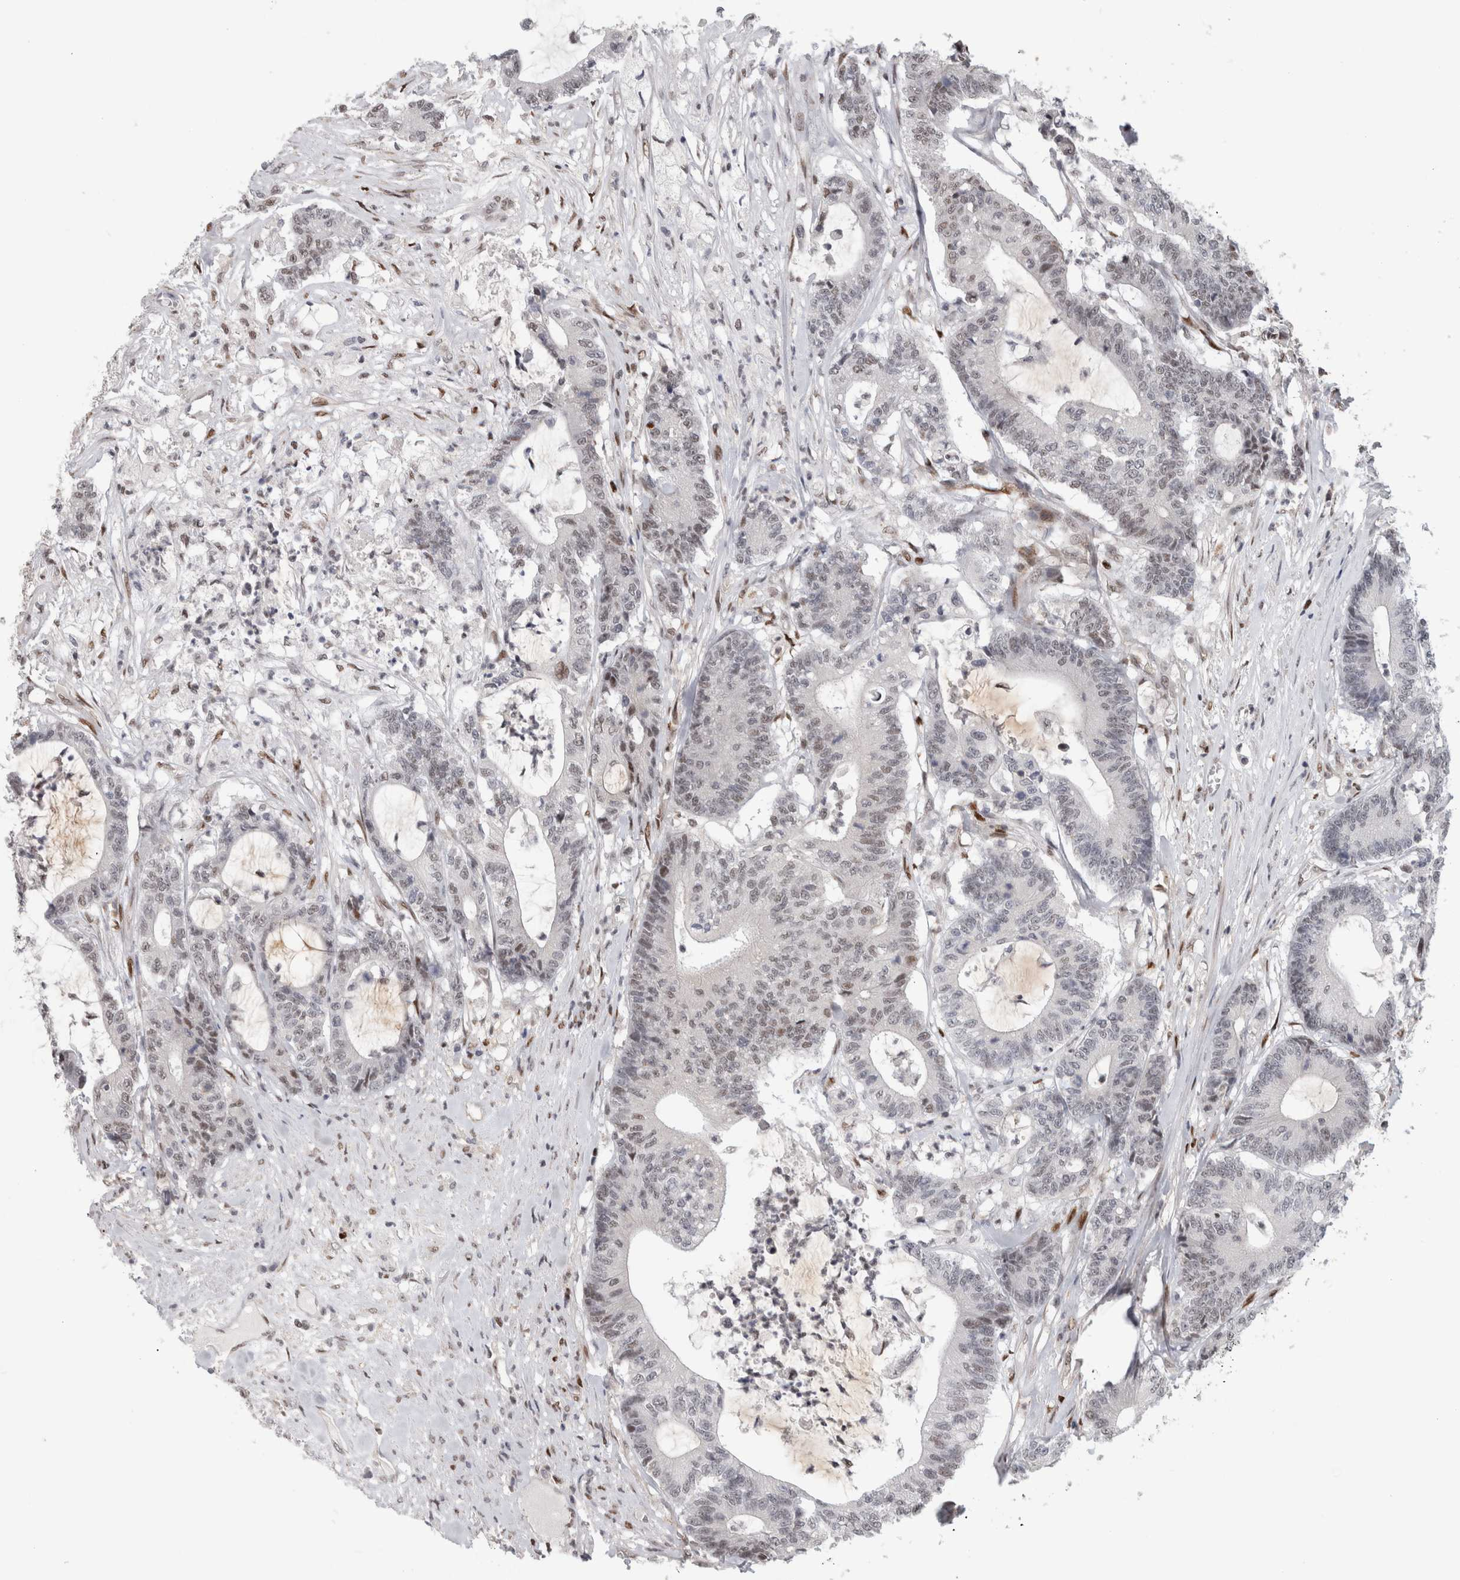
{"staining": {"intensity": "weak", "quantity": "<25%", "location": "nuclear"}, "tissue": "colorectal cancer", "cell_type": "Tumor cells", "image_type": "cancer", "snomed": [{"axis": "morphology", "description": "Adenocarcinoma, NOS"}, {"axis": "topography", "description": "Colon"}], "caption": "Immunohistochemical staining of adenocarcinoma (colorectal) demonstrates no significant expression in tumor cells.", "gene": "SRARP", "patient": {"sex": "female", "age": 84}}